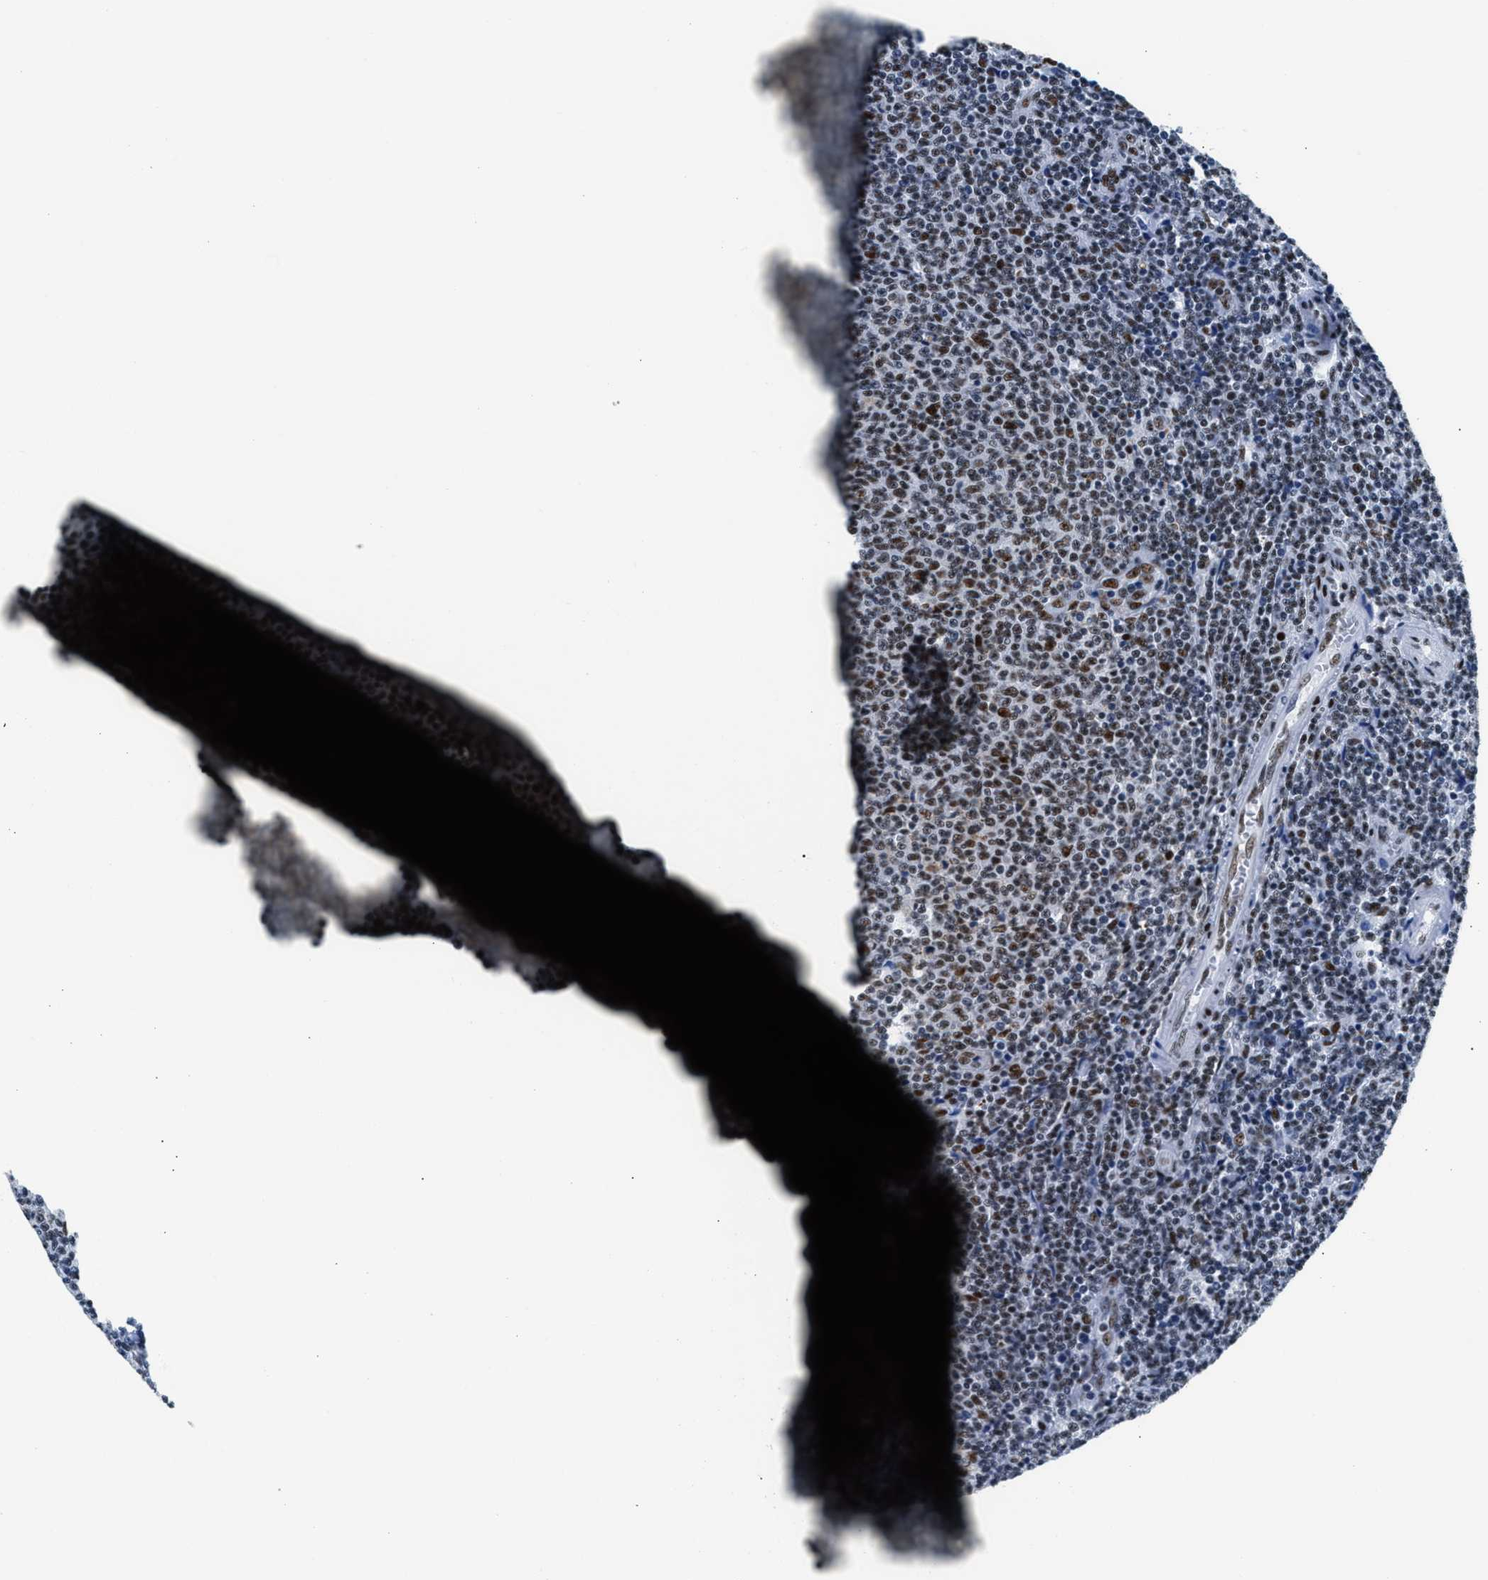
{"staining": {"intensity": "moderate", "quantity": "25%-75%", "location": "nuclear"}, "tissue": "lymphoma", "cell_type": "Tumor cells", "image_type": "cancer", "snomed": [{"axis": "morphology", "description": "Malignant lymphoma, non-Hodgkin's type, Low grade"}, {"axis": "topography", "description": "Lymph node"}], "caption": "Immunohistochemistry (IHC) histopathology image of neoplastic tissue: low-grade malignant lymphoma, non-Hodgkin's type stained using IHC demonstrates medium levels of moderate protein expression localized specifically in the nuclear of tumor cells, appearing as a nuclear brown color.", "gene": "RAD50", "patient": {"sex": "male", "age": 66}}